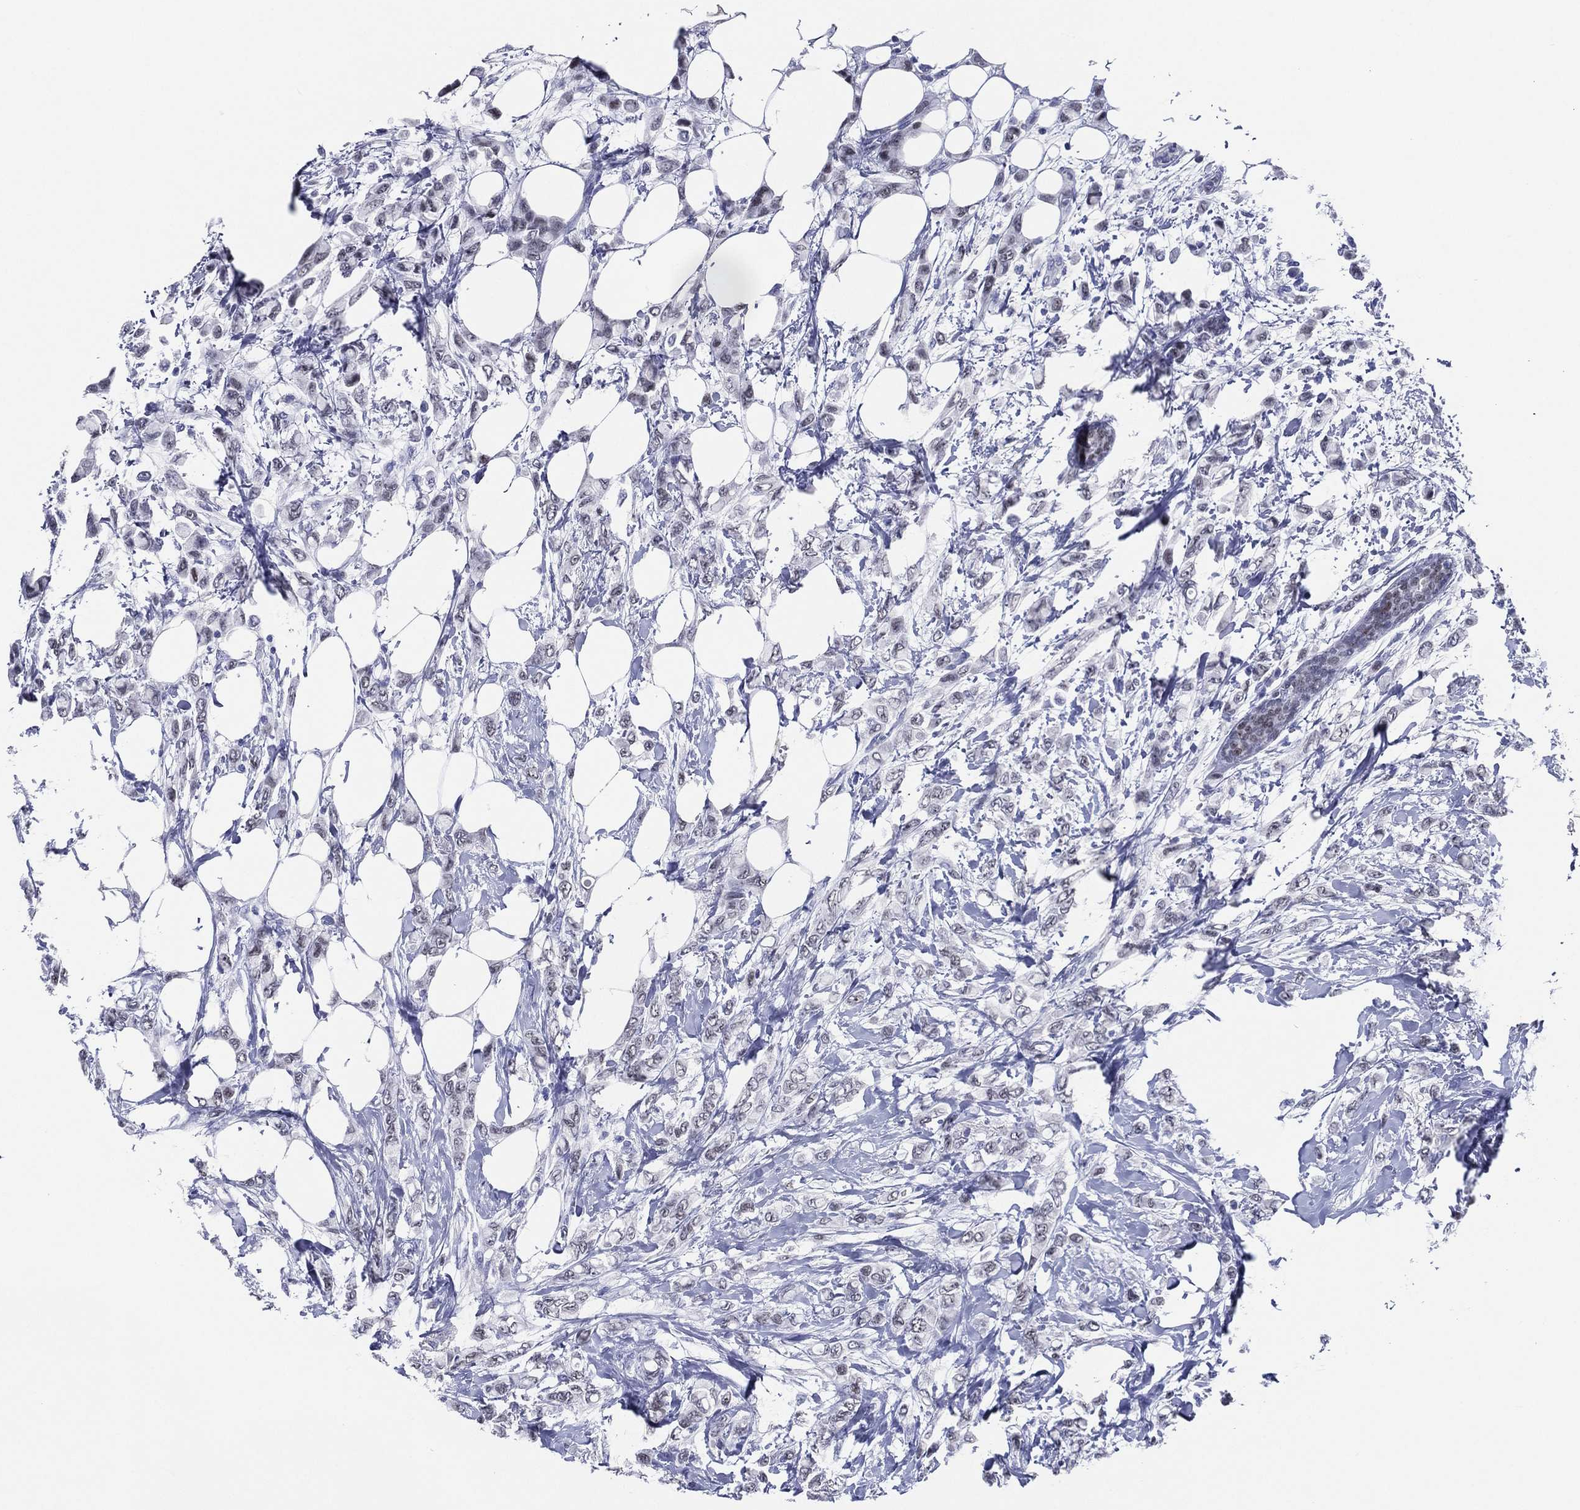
{"staining": {"intensity": "negative", "quantity": "none", "location": "none"}, "tissue": "breast cancer", "cell_type": "Tumor cells", "image_type": "cancer", "snomed": [{"axis": "morphology", "description": "Lobular carcinoma"}, {"axis": "topography", "description": "Breast"}], "caption": "This is an immunohistochemistry (IHC) histopathology image of human breast cancer (lobular carcinoma). There is no staining in tumor cells.", "gene": "TFAP2A", "patient": {"sex": "female", "age": 66}}